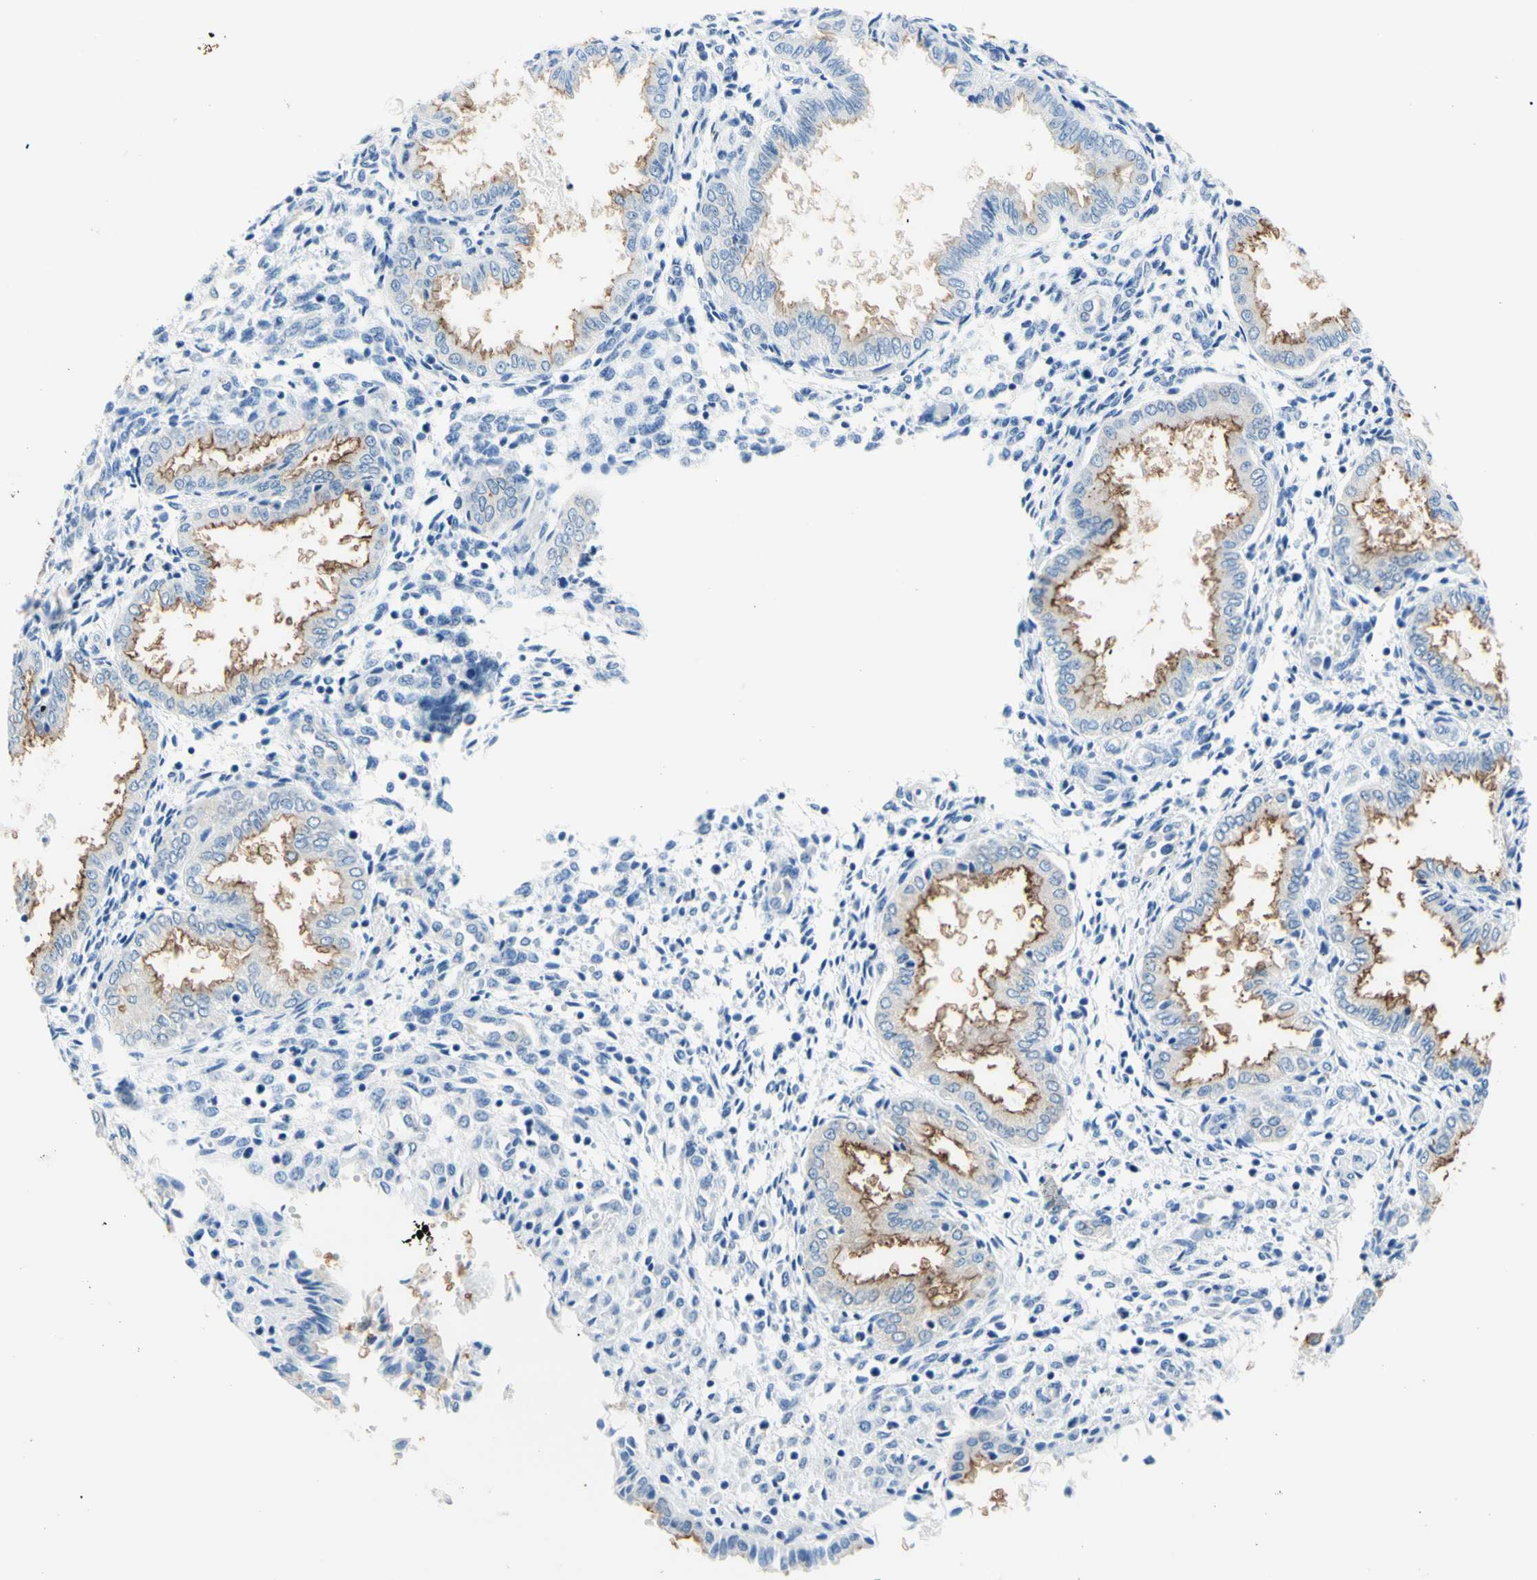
{"staining": {"intensity": "negative", "quantity": "none", "location": "none"}, "tissue": "endometrium", "cell_type": "Cells in endometrial stroma", "image_type": "normal", "snomed": [{"axis": "morphology", "description": "Normal tissue, NOS"}, {"axis": "topography", "description": "Endometrium"}], "caption": "Immunohistochemical staining of normal human endometrium reveals no significant expression in cells in endometrial stroma.", "gene": "HPCA", "patient": {"sex": "female", "age": 33}}